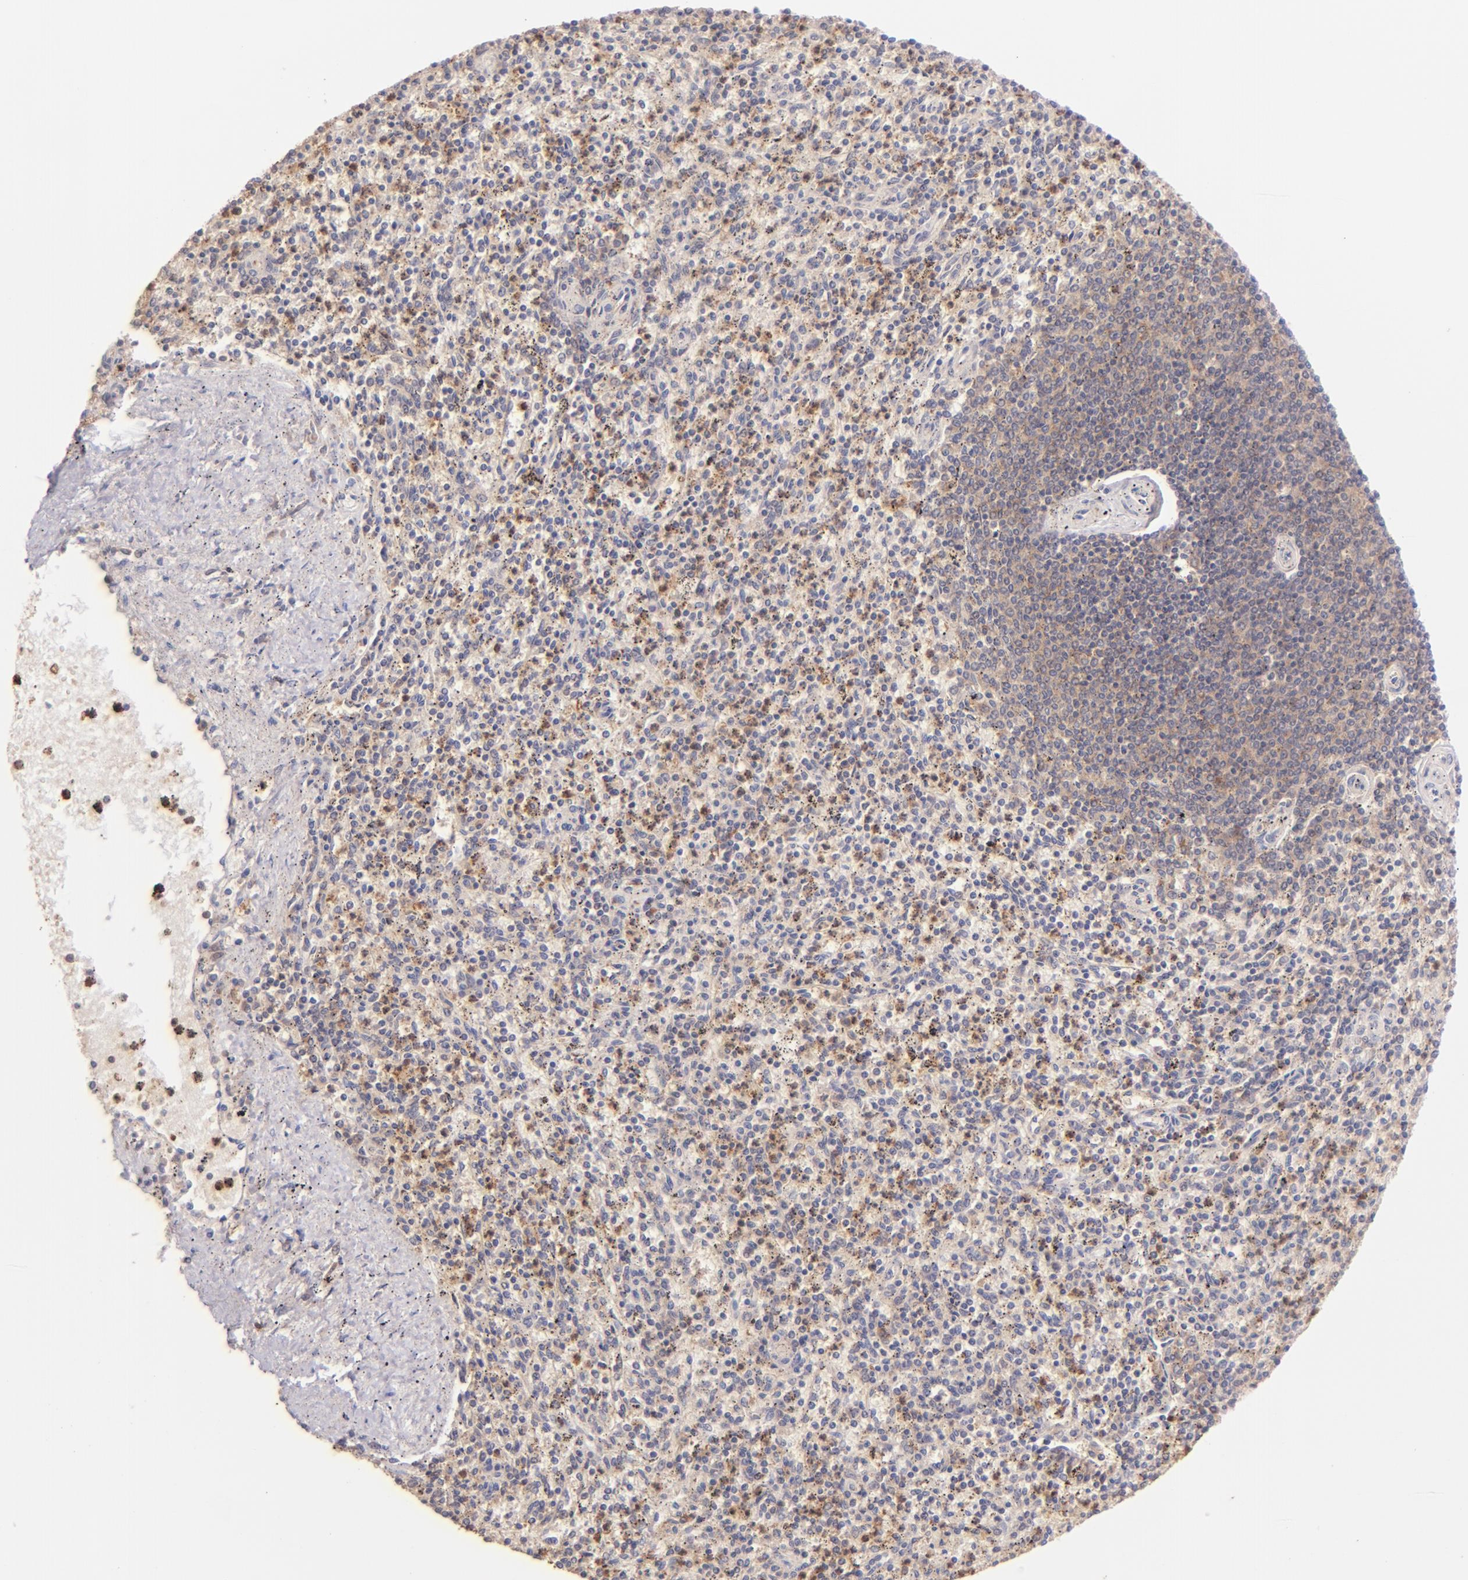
{"staining": {"intensity": "strong", "quantity": "25%-75%", "location": "cytoplasmic/membranous"}, "tissue": "spleen", "cell_type": "Cells in red pulp", "image_type": "normal", "snomed": [{"axis": "morphology", "description": "Normal tissue, NOS"}, {"axis": "topography", "description": "Spleen"}], "caption": "Benign spleen shows strong cytoplasmic/membranous positivity in approximately 25%-75% of cells in red pulp, visualized by immunohistochemistry.", "gene": "BTK", "patient": {"sex": "male", "age": 72}}